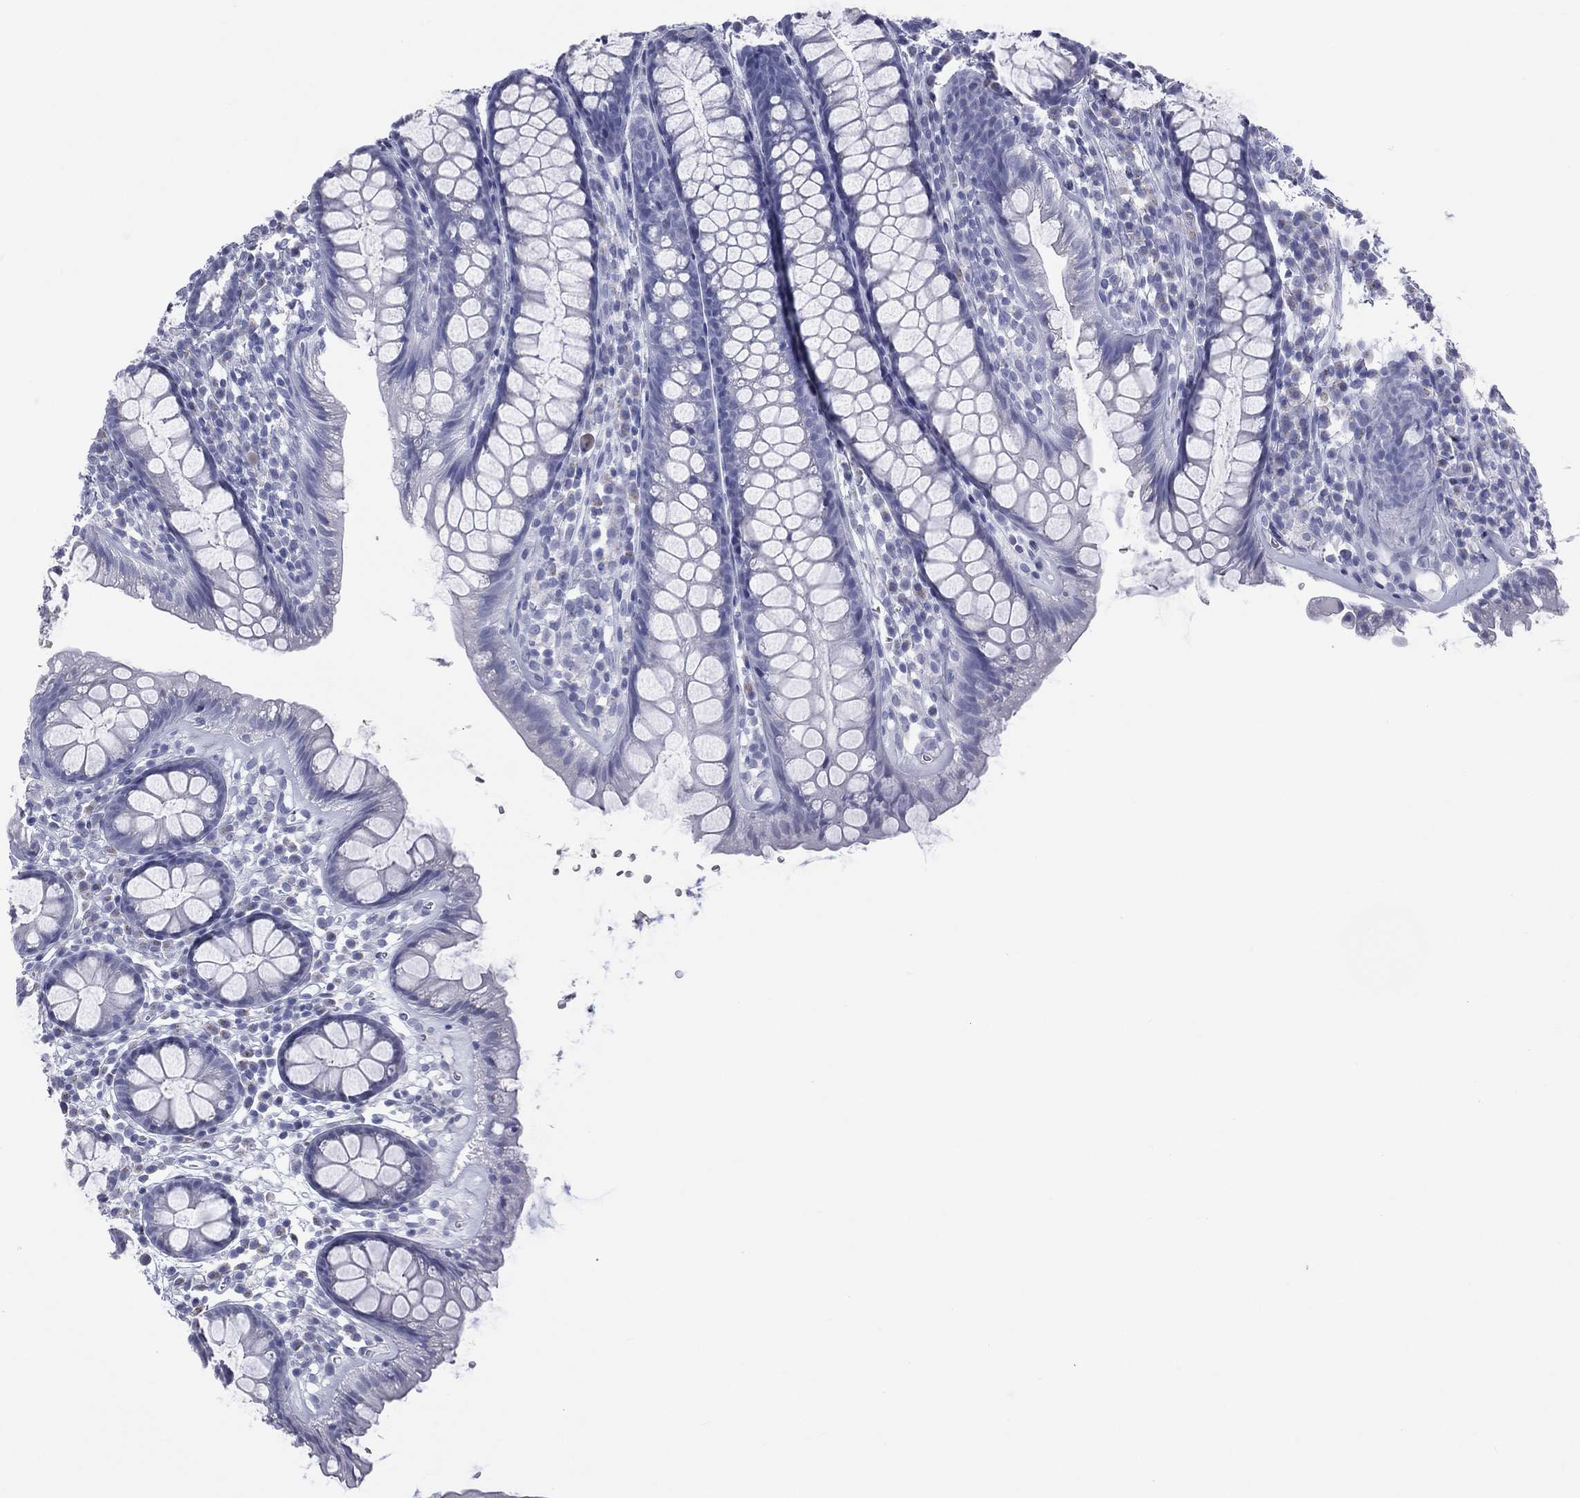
{"staining": {"intensity": "negative", "quantity": "none", "location": "none"}, "tissue": "colon", "cell_type": "Endothelial cells", "image_type": "normal", "snomed": [{"axis": "morphology", "description": "Normal tissue, NOS"}, {"axis": "topography", "description": "Colon"}], "caption": "This is an immunohistochemistry photomicrograph of normal colon. There is no staining in endothelial cells.", "gene": "MLN", "patient": {"sex": "male", "age": 76}}